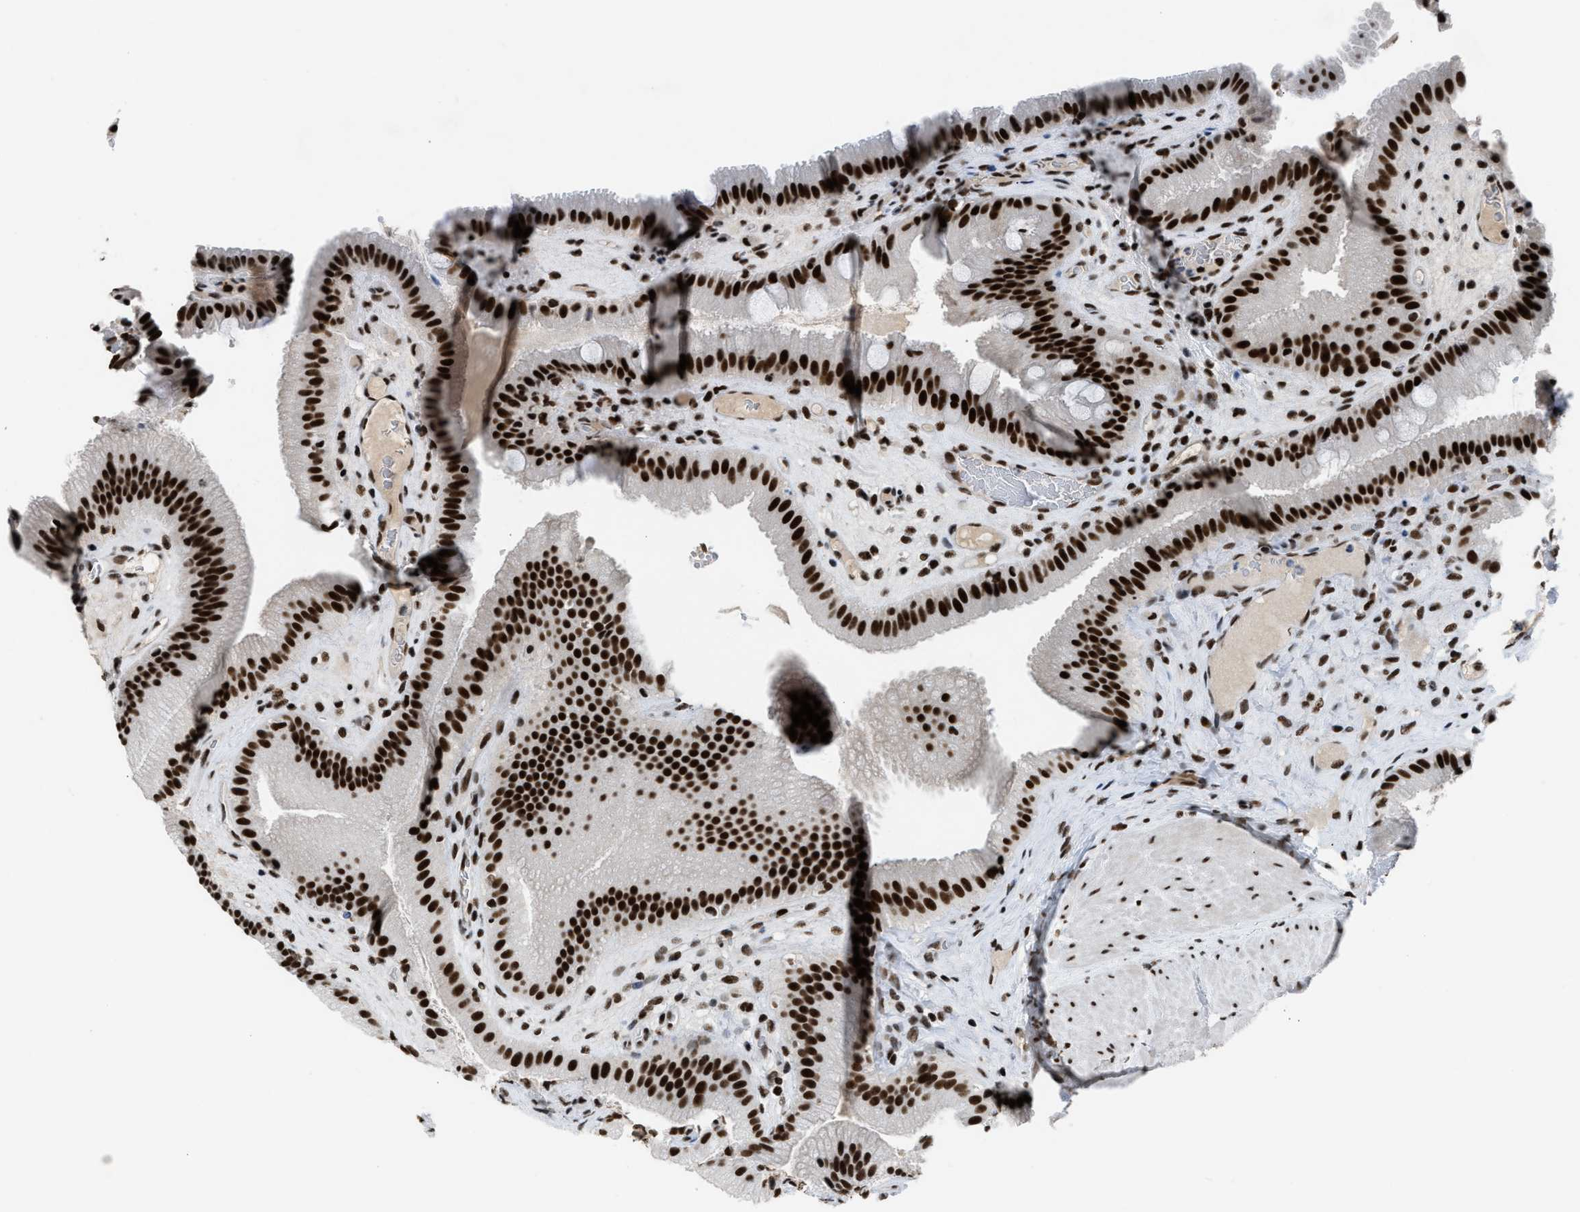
{"staining": {"intensity": "strong", "quantity": ">75%", "location": "nuclear"}, "tissue": "gallbladder", "cell_type": "Glandular cells", "image_type": "normal", "snomed": [{"axis": "morphology", "description": "Normal tissue, NOS"}, {"axis": "topography", "description": "Gallbladder"}], "caption": "Immunohistochemical staining of normal human gallbladder exhibits >75% levels of strong nuclear protein staining in approximately >75% of glandular cells. Ihc stains the protein in brown and the nuclei are stained blue.", "gene": "SCAF4", "patient": {"sex": "male", "age": 49}}